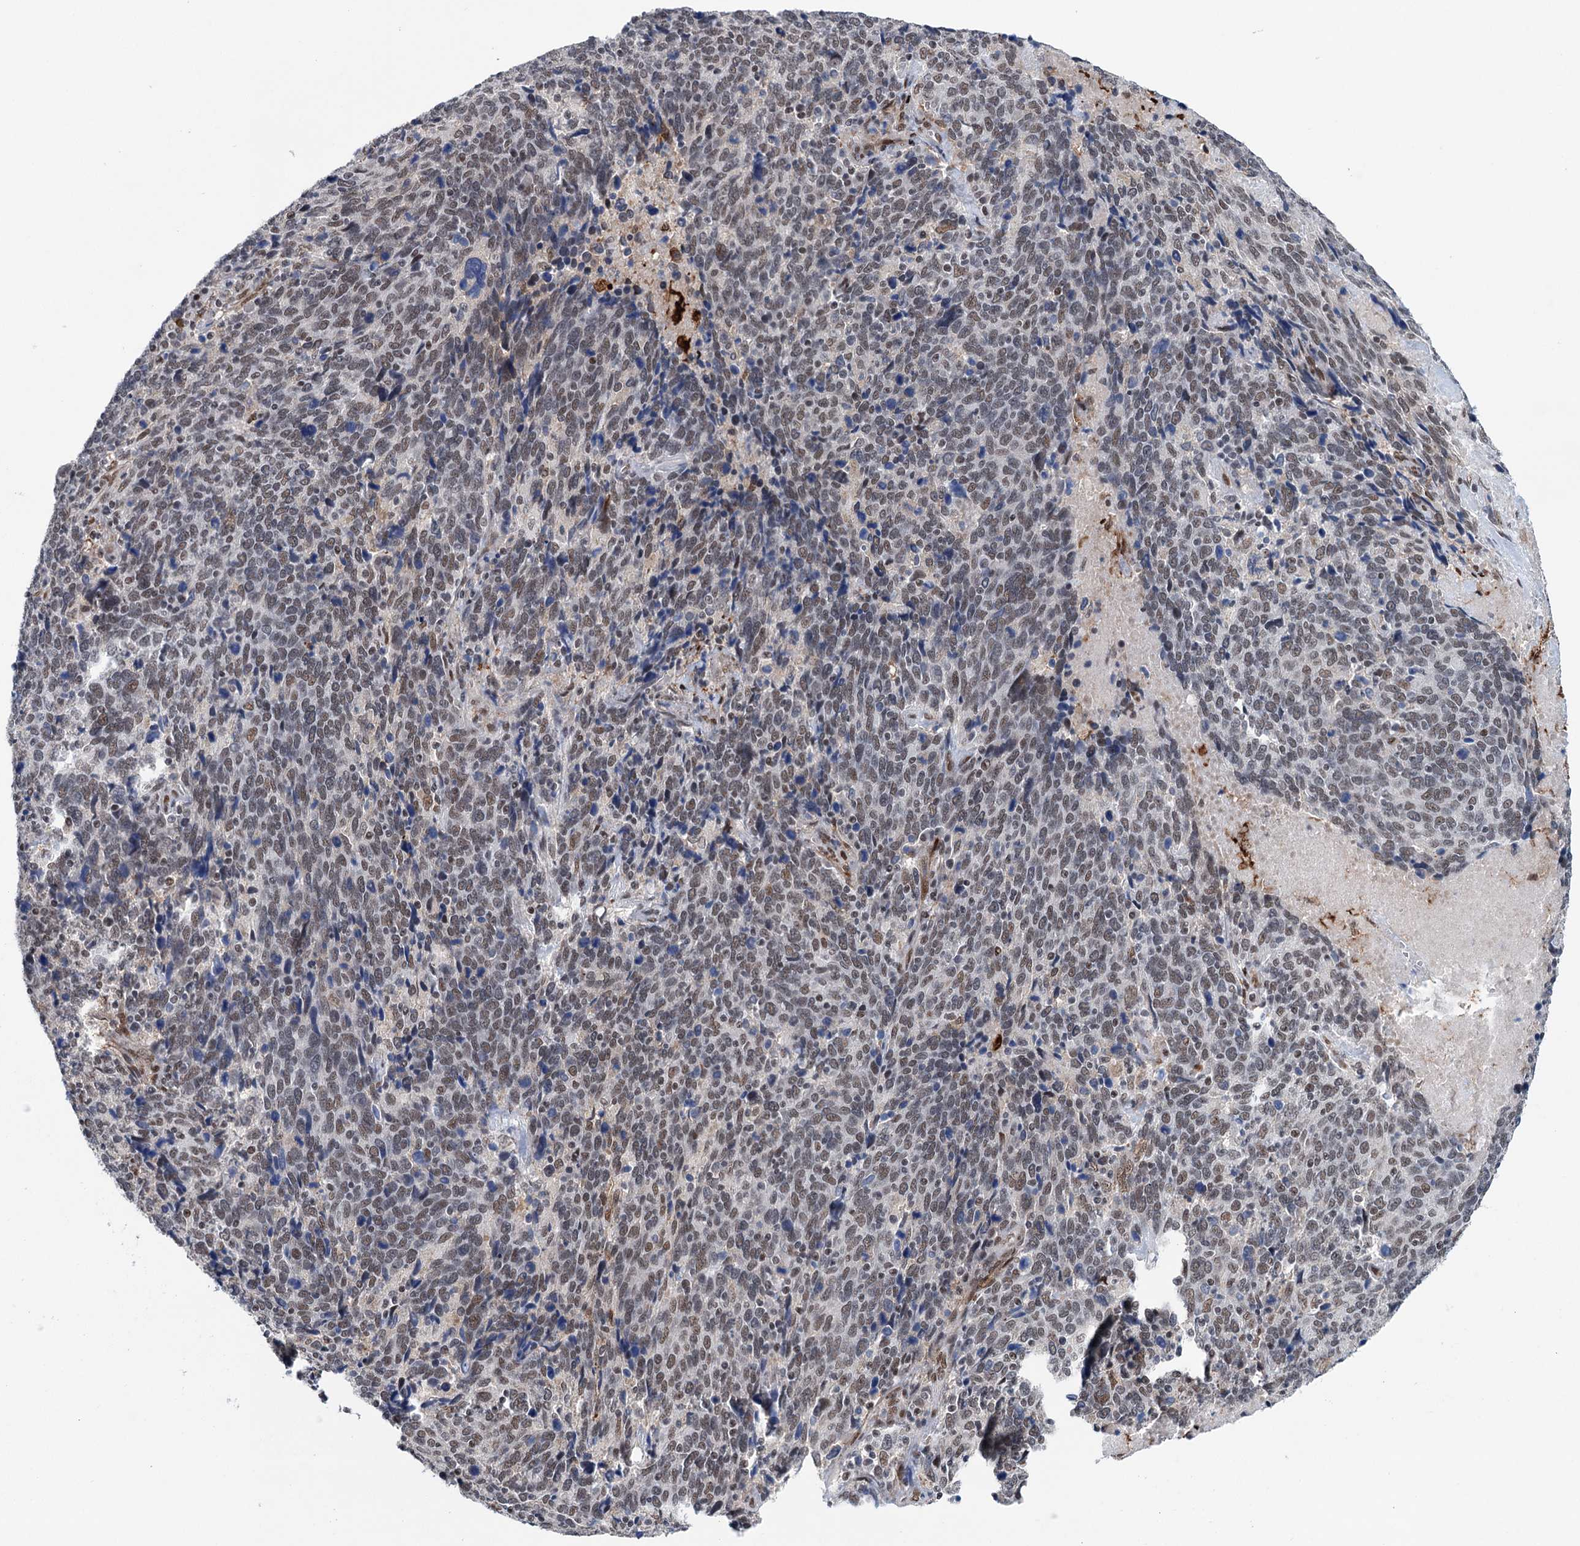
{"staining": {"intensity": "moderate", "quantity": "25%-75%", "location": "nuclear"}, "tissue": "cervical cancer", "cell_type": "Tumor cells", "image_type": "cancer", "snomed": [{"axis": "morphology", "description": "Squamous cell carcinoma, NOS"}, {"axis": "topography", "description": "Cervix"}], "caption": "A brown stain shows moderate nuclear positivity of a protein in human cervical cancer tumor cells.", "gene": "FAM53A", "patient": {"sex": "female", "age": 41}}